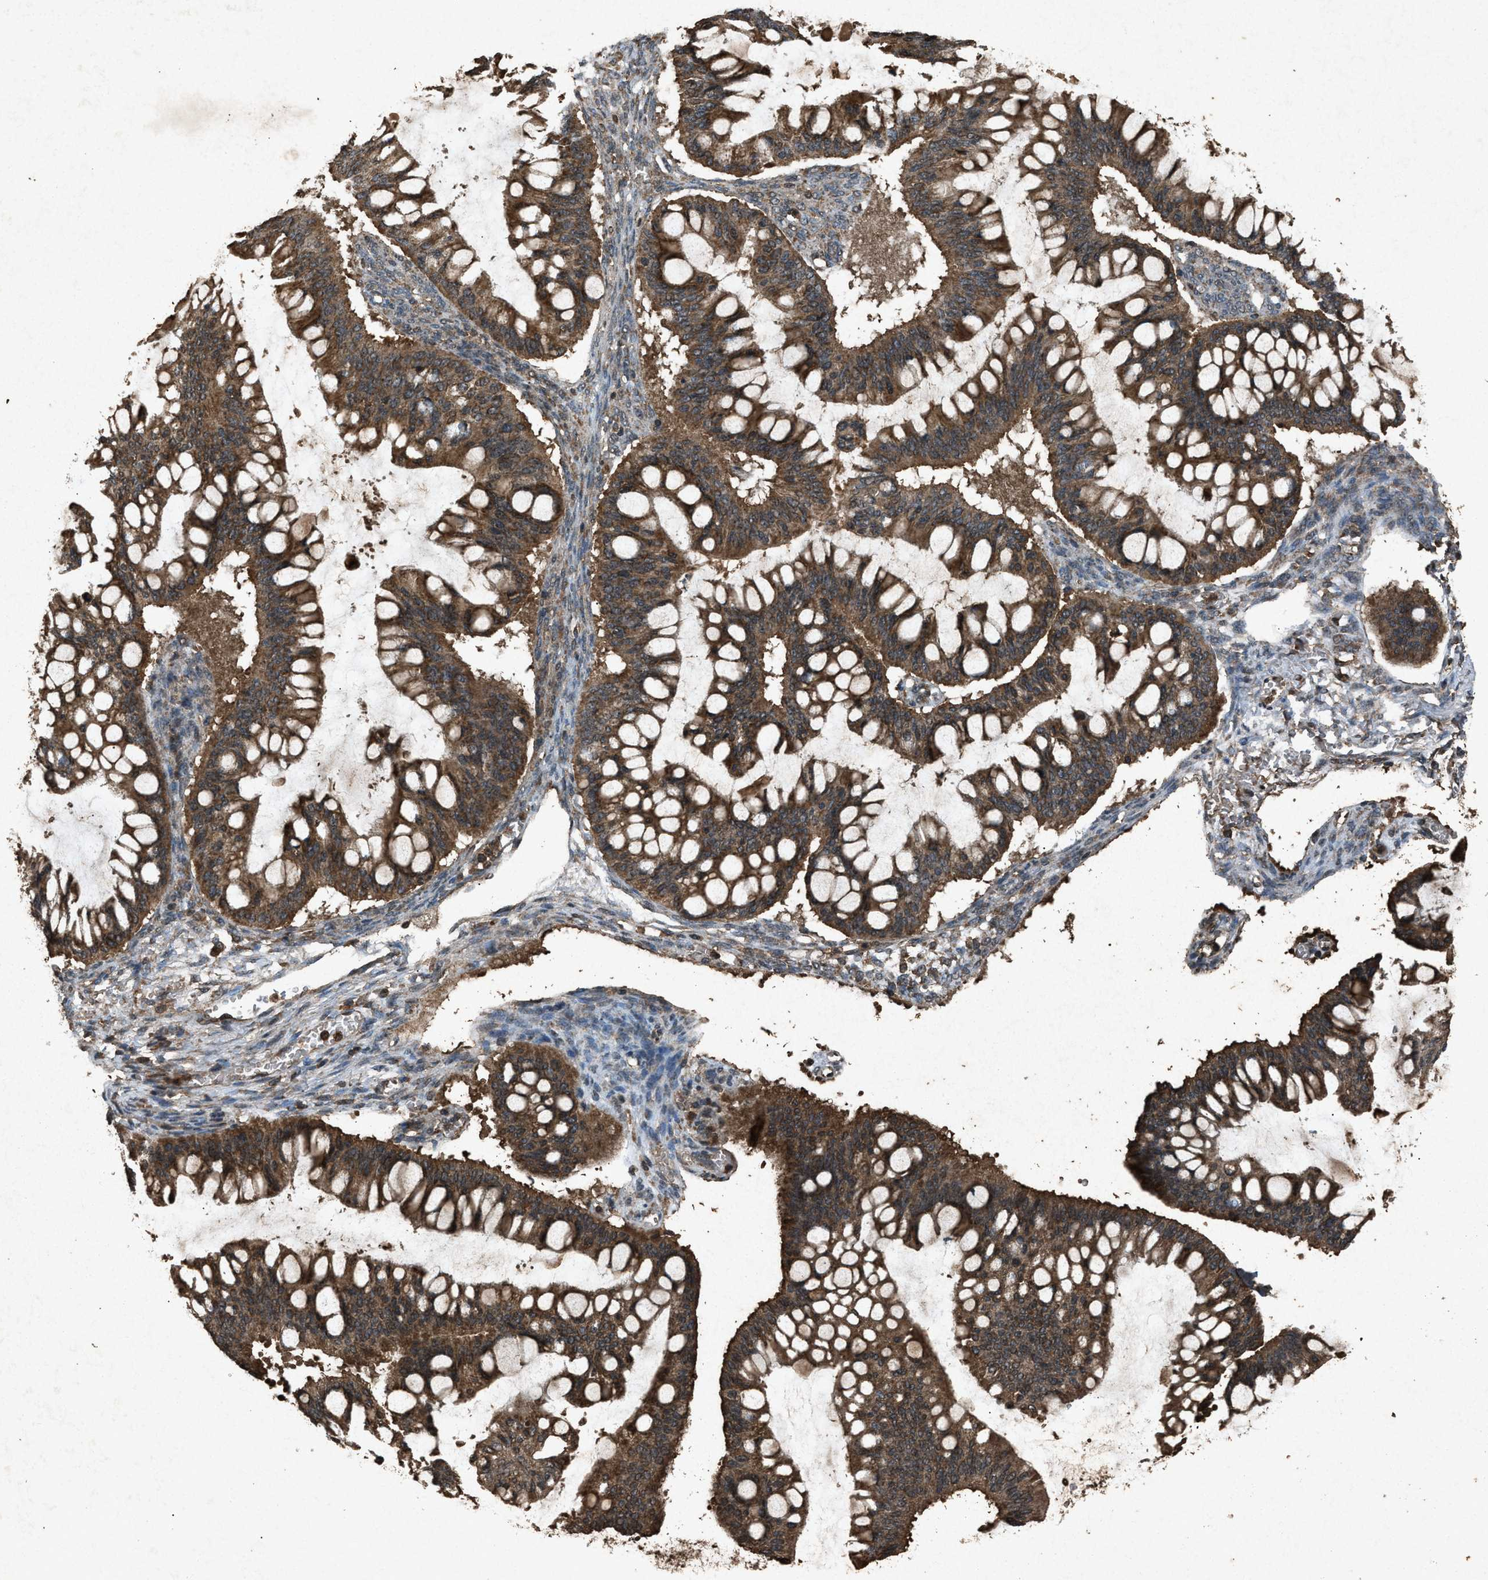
{"staining": {"intensity": "strong", "quantity": ">75%", "location": "cytoplasmic/membranous"}, "tissue": "ovarian cancer", "cell_type": "Tumor cells", "image_type": "cancer", "snomed": [{"axis": "morphology", "description": "Cystadenocarcinoma, mucinous, NOS"}, {"axis": "topography", "description": "Ovary"}], "caption": "An immunohistochemistry photomicrograph of tumor tissue is shown. Protein staining in brown highlights strong cytoplasmic/membranous positivity in mucinous cystadenocarcinoma (ovarian) within tumor cells. Ihc stains the protein of interest in brown and the nuclei are stained blue.", "gene": "OAS1", "patient": {"sex": "female", "age": 73}}